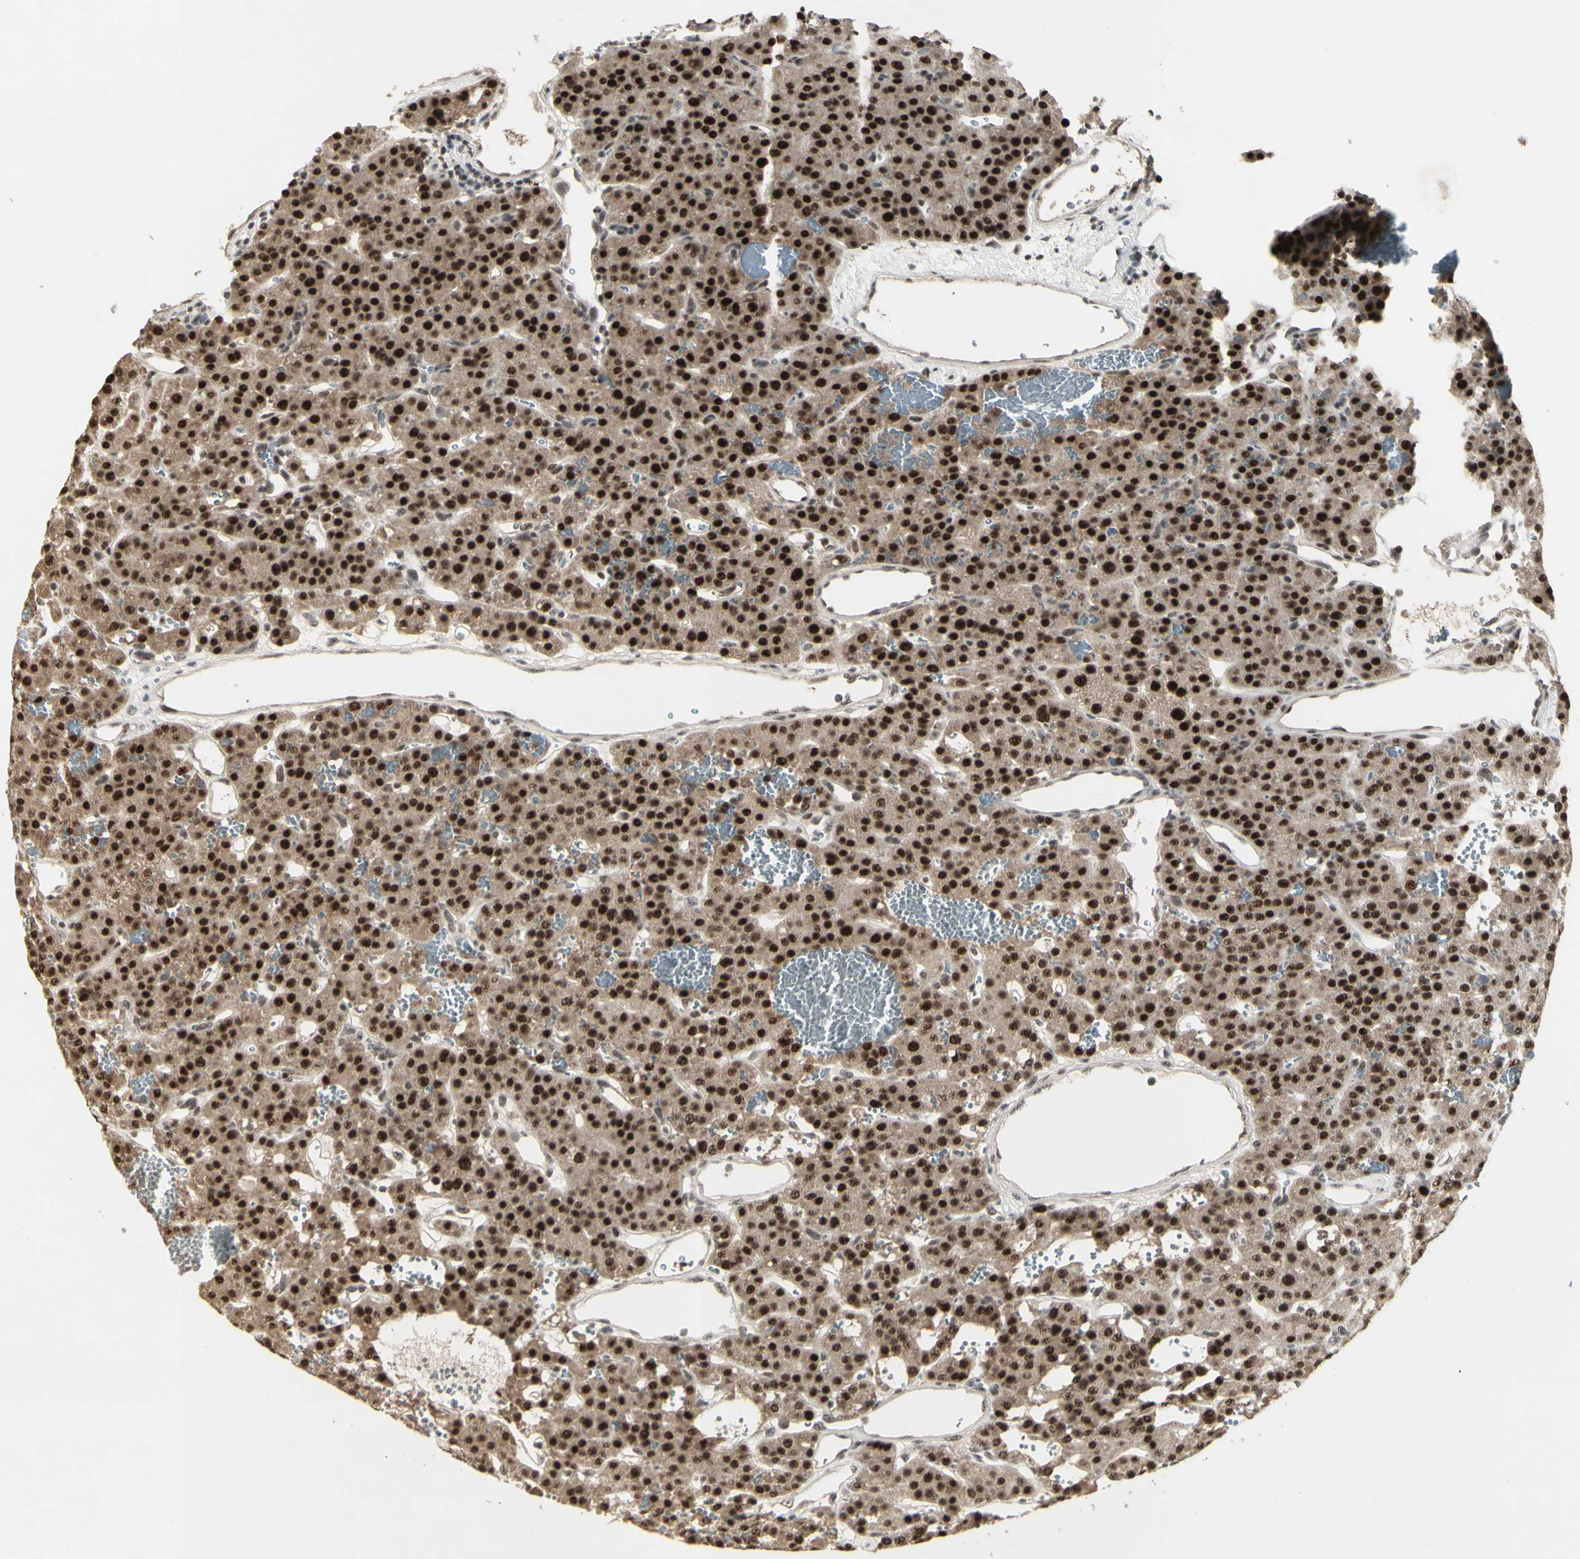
{"staining": {"intensity": "strong", "quantity": ">75%", "location": "nuclear"}, "tissue": "parathyroid gland", "cell_type": "Glandular cells", "image_type": "normal", "snomed": [{"axis": "morphology", "description": "Normal tissue, NOS"}, {"axis": "morphology", "description": "Adenoma, NOS"}, {"axis": "topography", "description": "Parathyroid gland"}], "caption": "DAB (3,3'-diaminobenzidine) immunohistochemical staining of normal parathyroid gland exhibits strong nuclear protein positivity in about >75% of glandular cells. The protein is shown in brown color, while the nuclei are stained blue.", "gene": "CCNT1", "patient": {"sex": "female", "age": 81}}